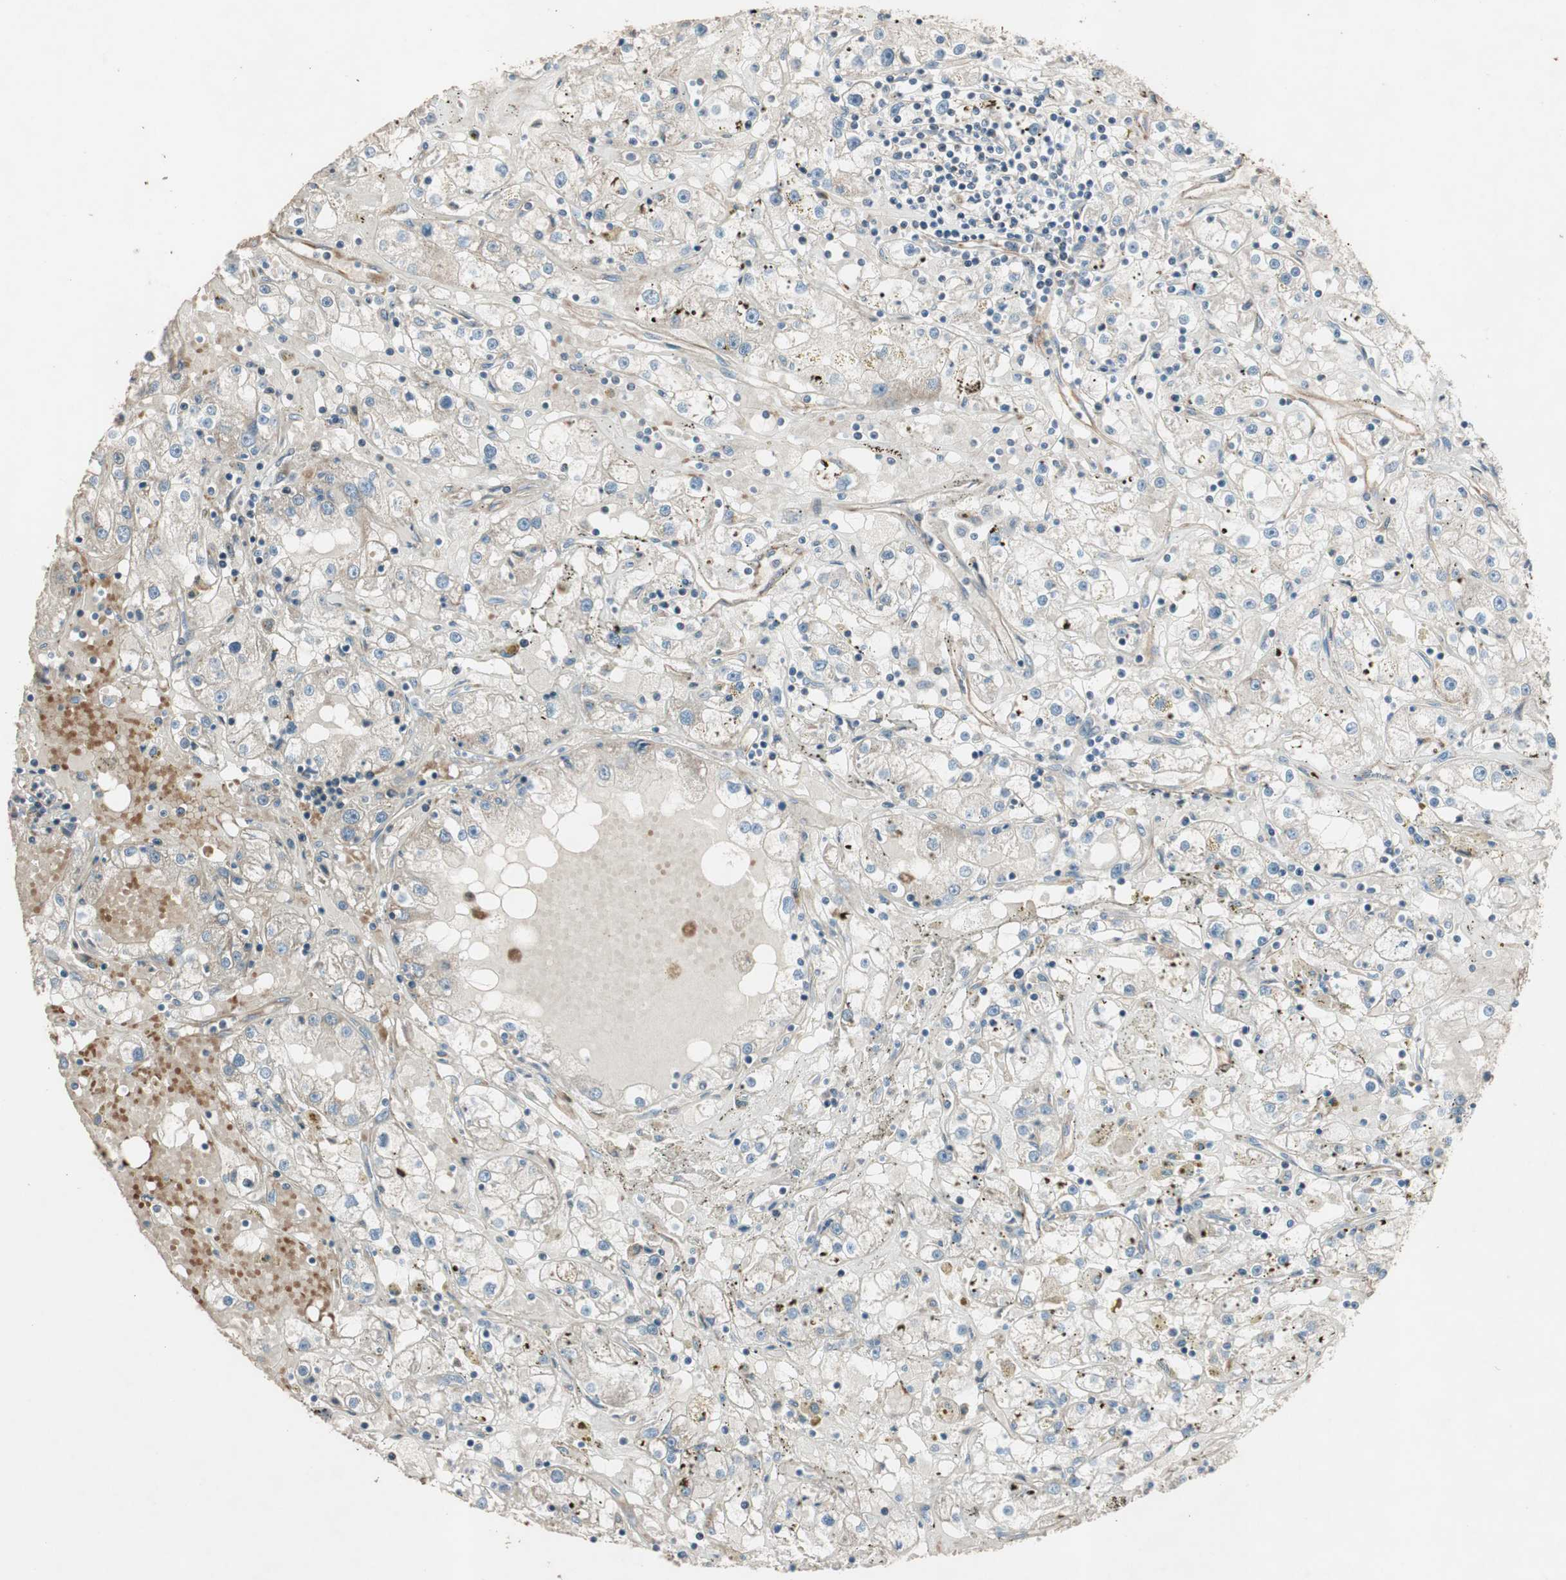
{"staining": {"intensity": "negative", "quantity": "none", "location": "none"}, "tissue": "renal cancer", "cell_type": "Tumor cells", "image_type": "cancer", "snomed": [{"axis": "morphology", "description": "Adenocarcinoma, NOS"}, {"axis": "topography", "description": "Kidney"}], "caption": "This is a histopathology image of immunohistochemistry staining of renal cancer (adenocarcinoma), which shows no staining in tumor cells.", "gene": "SRCIN1", "patient": {"sex": "male", "age": 56}}